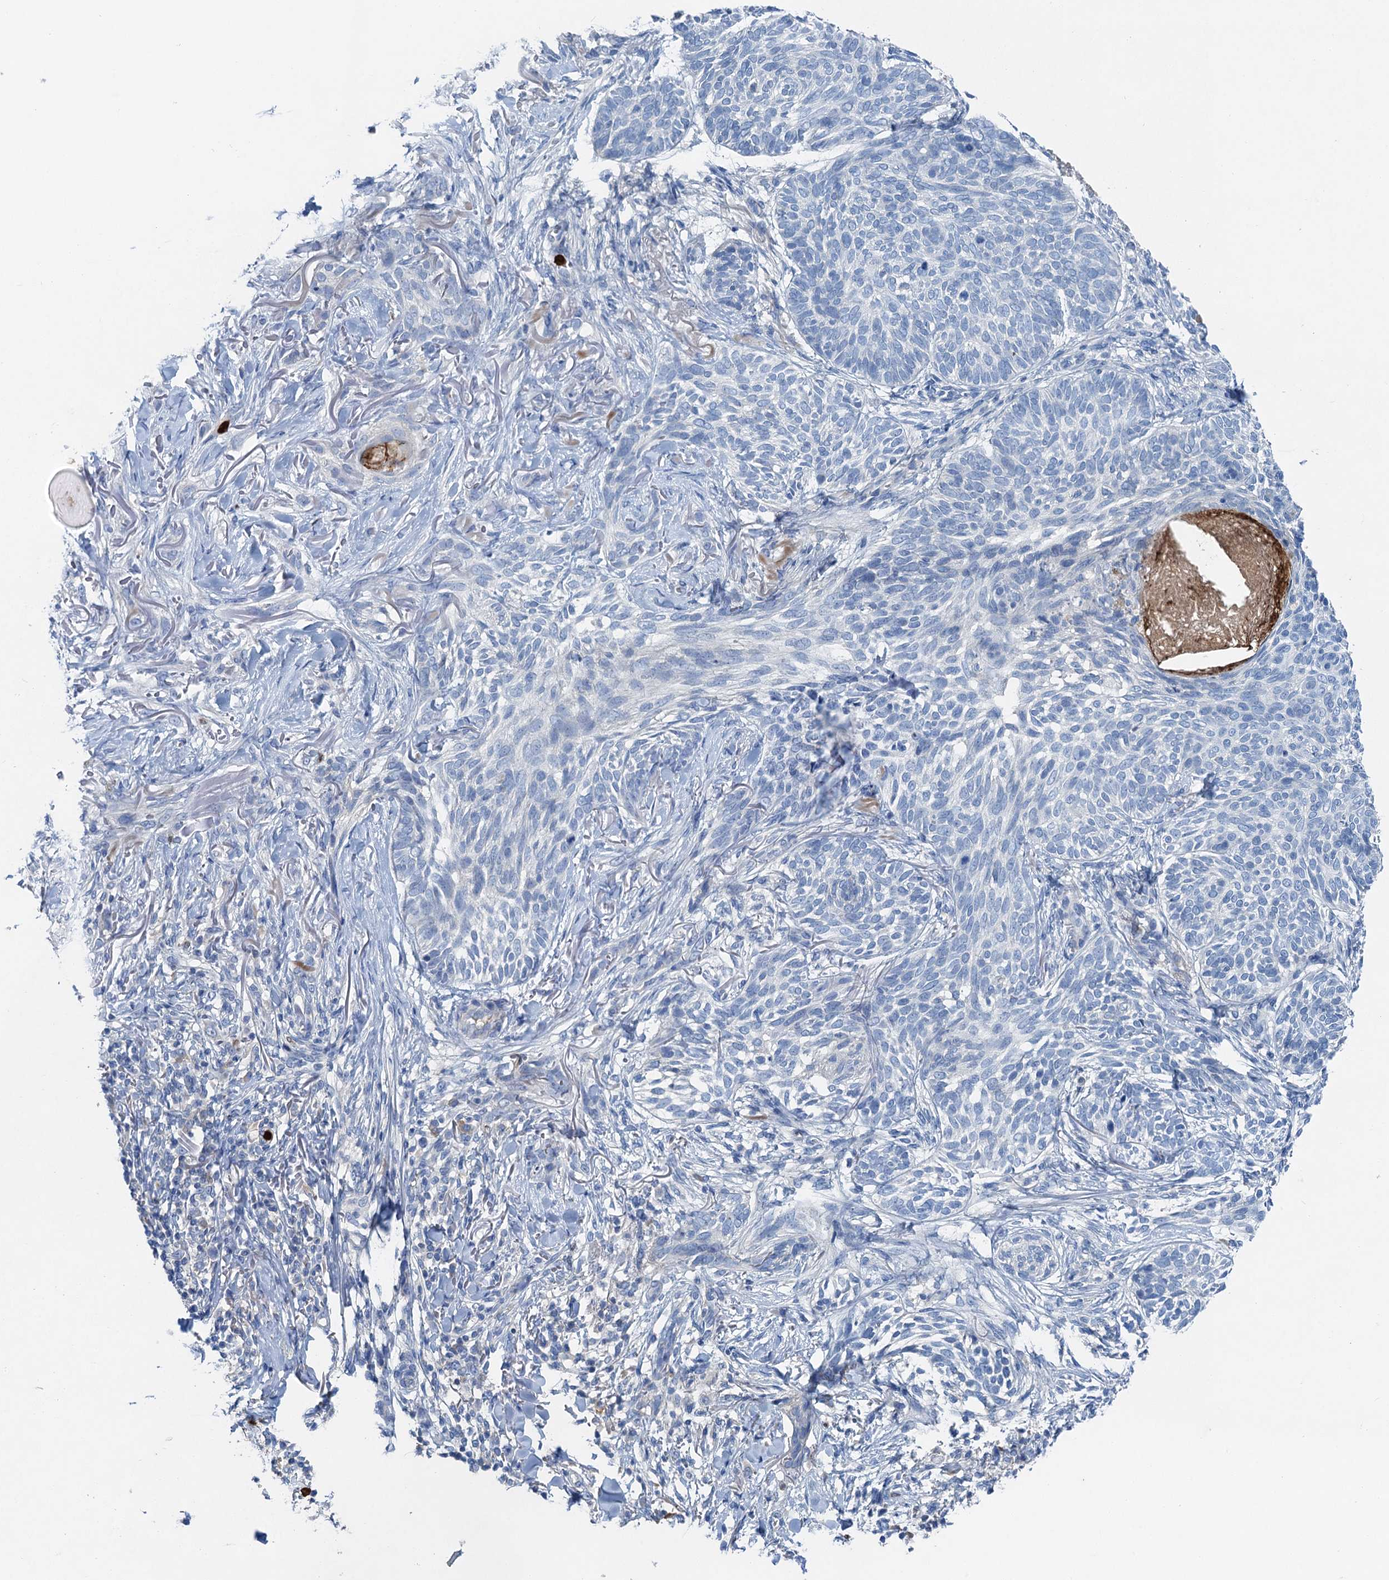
{"staining": {"intensity": "negative", "quantity": "none", "location": "none"}, "tissue": "skin cancer", "cell_type": "Tumor cells", "image_type": "cancer", "snomed": [{"axis": "morphology", "description": "Normal tissue, NOS"}, {"axis": "morphology", "description": "Basal cell carcinoma"}, {"axis": "topography", "description": "Skin"}], "caption": "Immunohistochemical staining of human skin cancer reveals no significant expression in tumor cells. (DAB (3,3'-diaminobenzidine) immunohistochemistry (IHC) with hematoxylin counter stain).", "gene": "OTOA", "patient": {"sex": "male", "age": 66}}